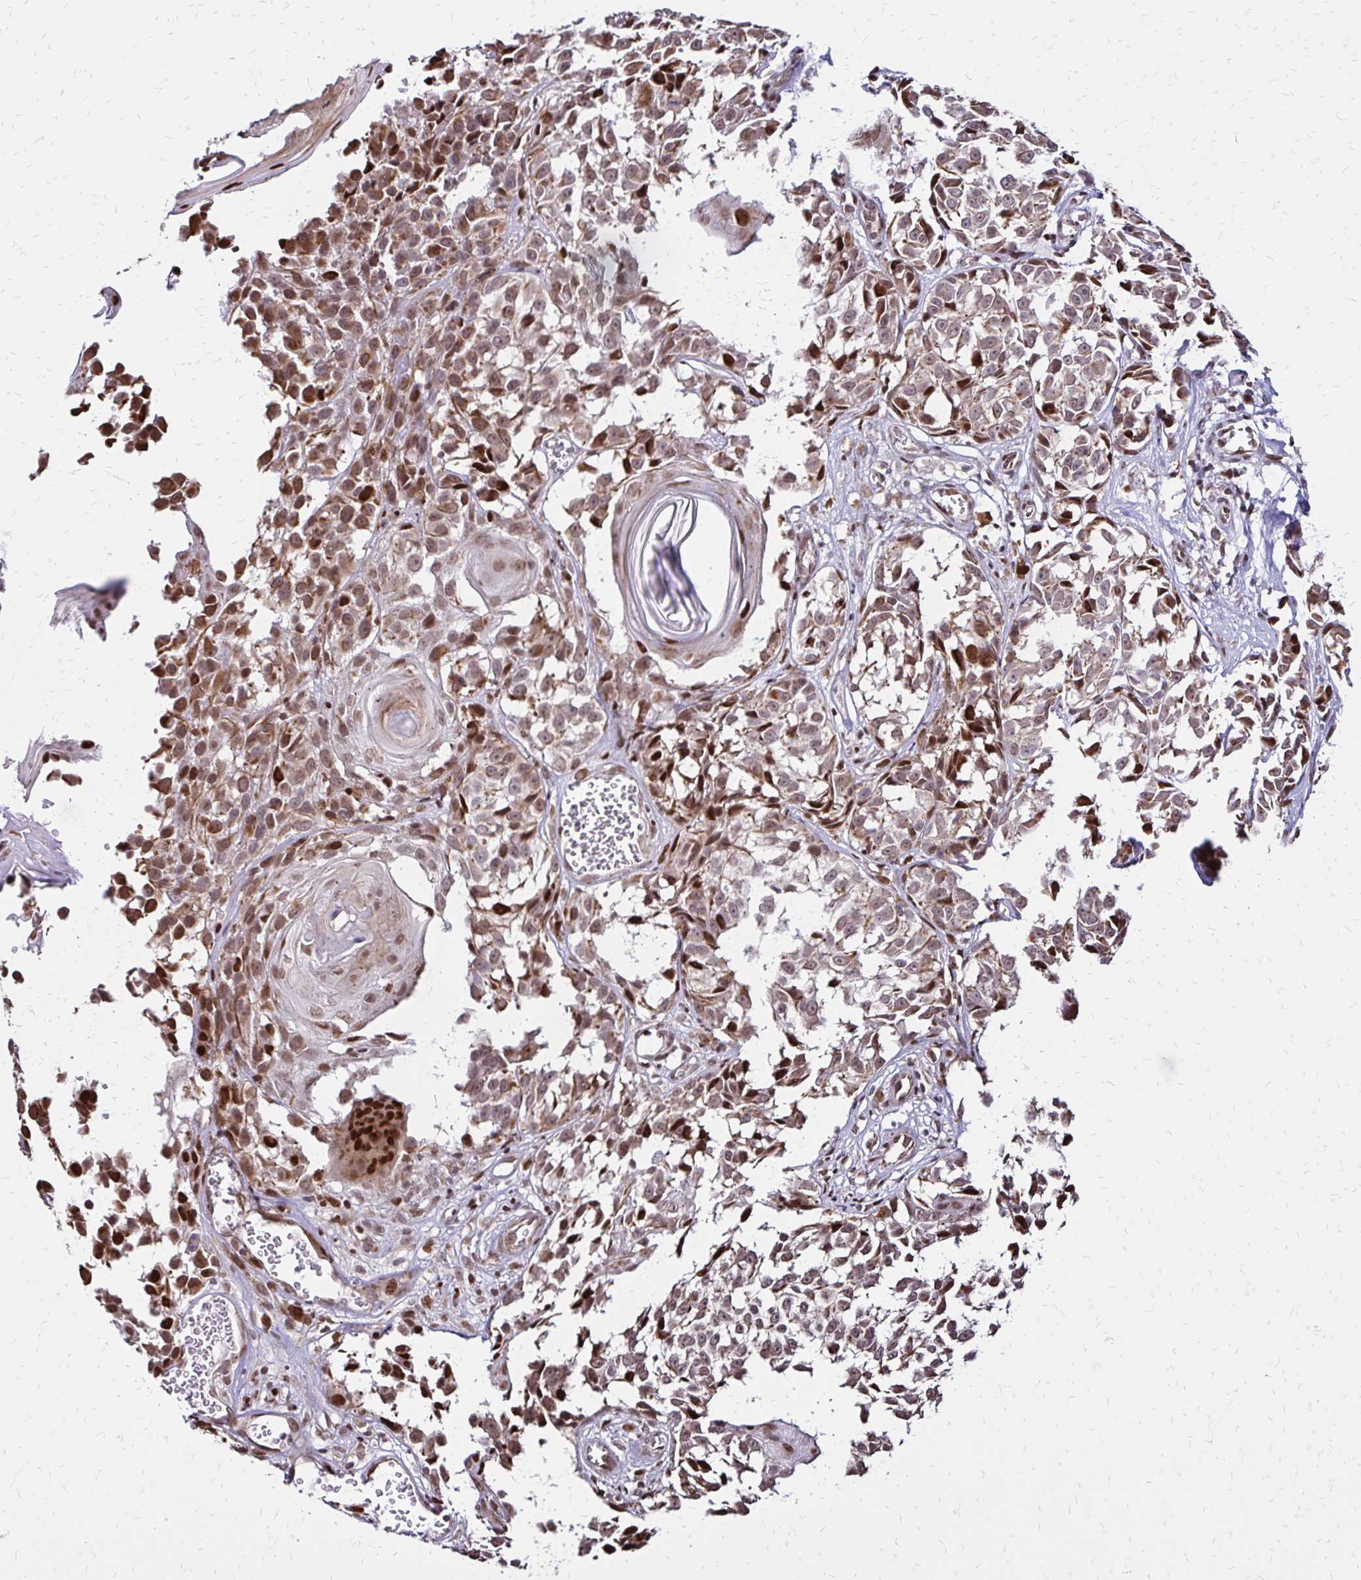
{"staining": {"intensity": "weak", "quantity": ">75%", "location": "cytoplasmic/membranous,nuclear"}, "tissue": "melanoma", "cell_type": "Tumor cells", "image_type": "cancer", "snomed": [{"axis": "morphology", "description": "Malignant melanoma, NOS"}, {"axis": "topography", "description": "Skin"}], "caption": "Protein positivity by immunohistochemistry demonstrates weak cytoplasmic/membranous and nuclear staining in about >75% of tumor cells in melanoma.", "gene": "TOB1", "patient": {"sex": "male", "age": 73}}